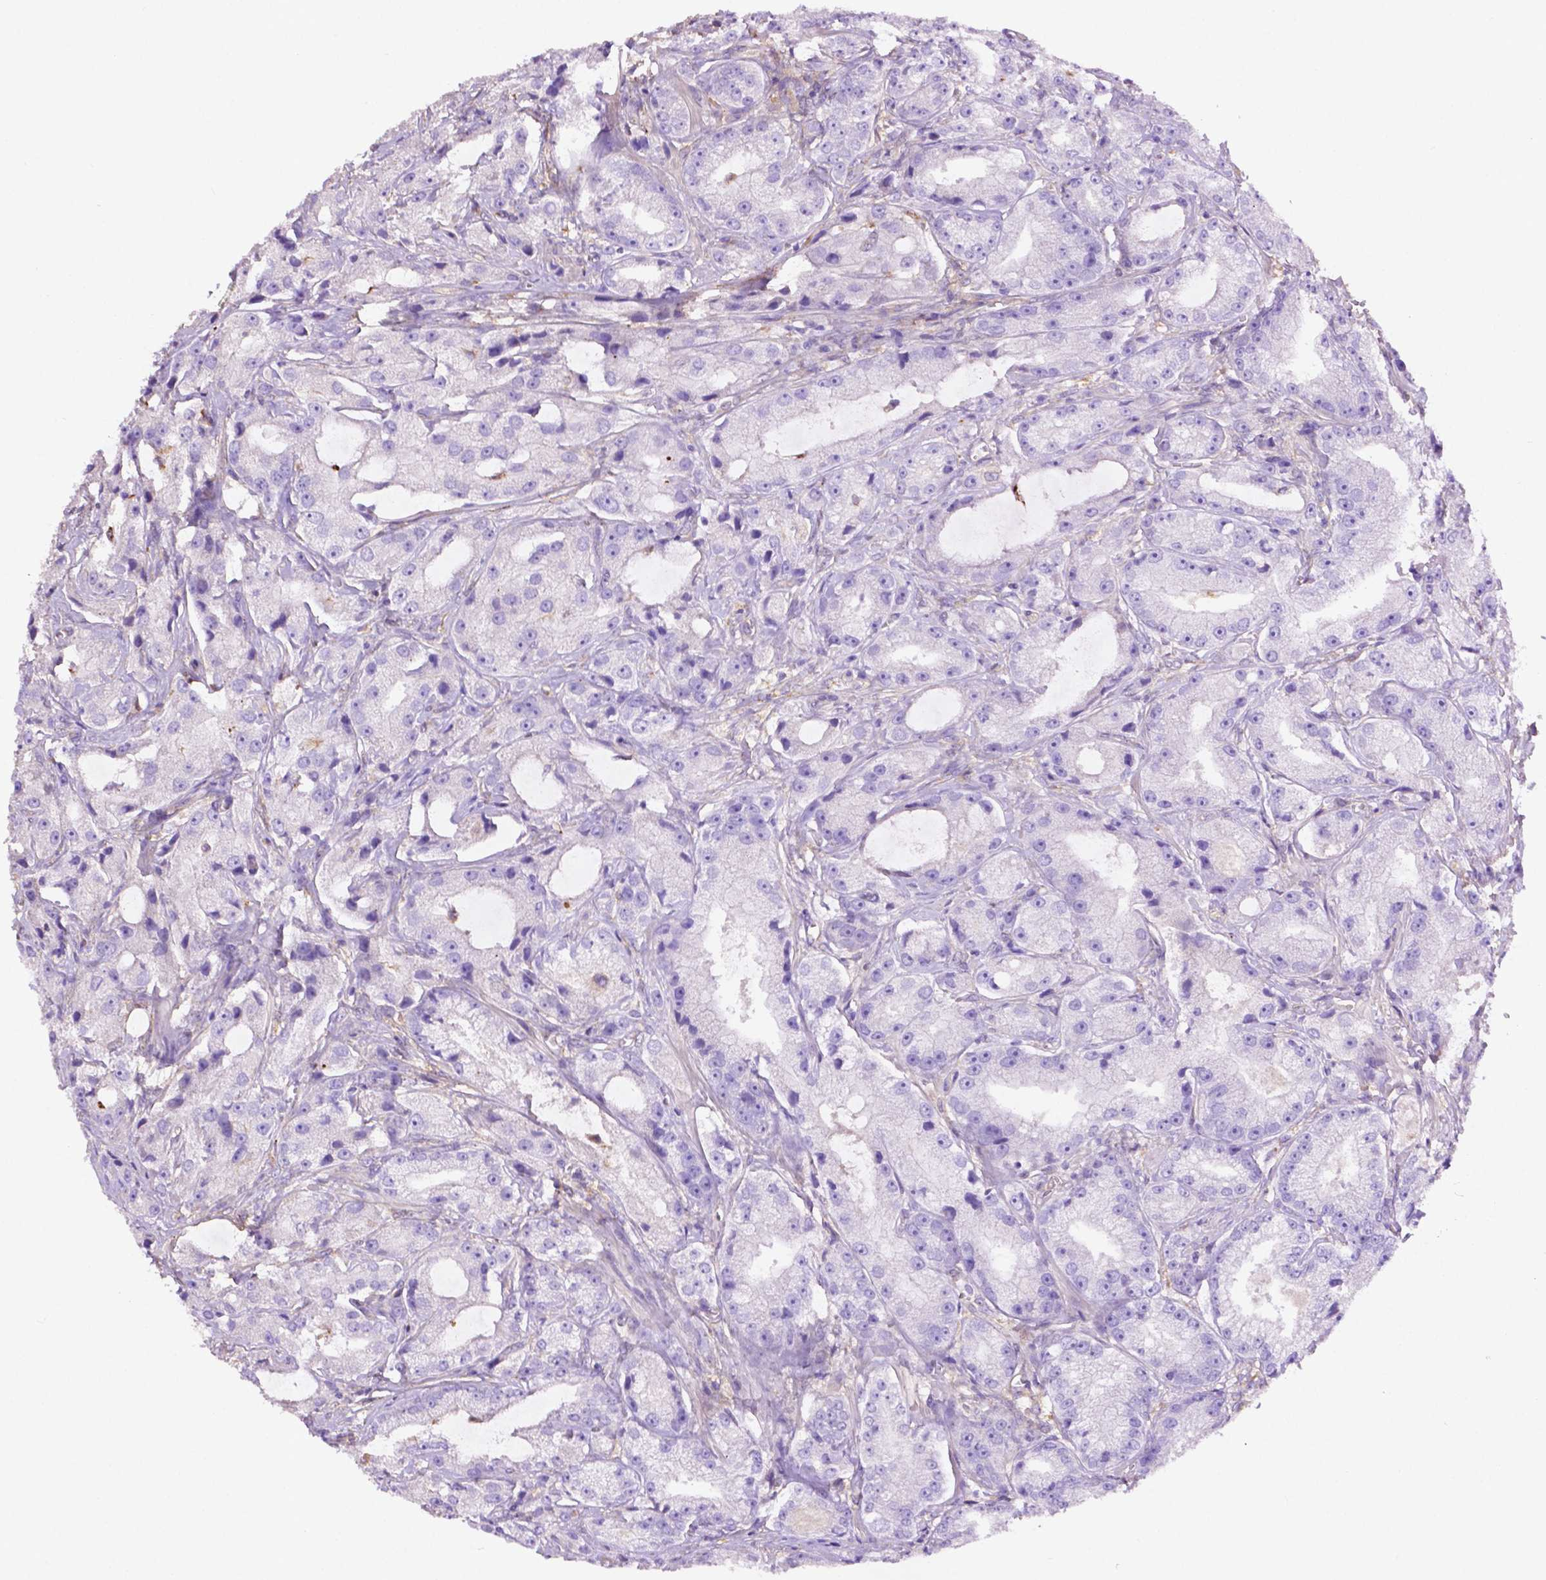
{"staining": {"intensity": "negative", "quantity": "none", "location": "none"}, "tissue": "prostate cancer", "cell_type": "Tumor cells", "image_type": "cancer", "snomed": [{"axis": "morphology", "description": "Adenocarcinoma, High grade"}, {"axis": "topography", "description": "Prostate"}], "caption": "This micrograph is of prostate cancer (high-grade adenocarcinoma) stained with immunohistochemistry to label a protein in brown with the nuclei are counter-stained blue. There is no positivity in tumor cells. Brightfield microscopy of immunohistochemistry stained with DAB (3,3'-diaminobenzidine) (brown) and hematoxylin (blue), captured at high magnification.", "gene": "GDPD5", "patient": {"sex": "male", "age": 64}}